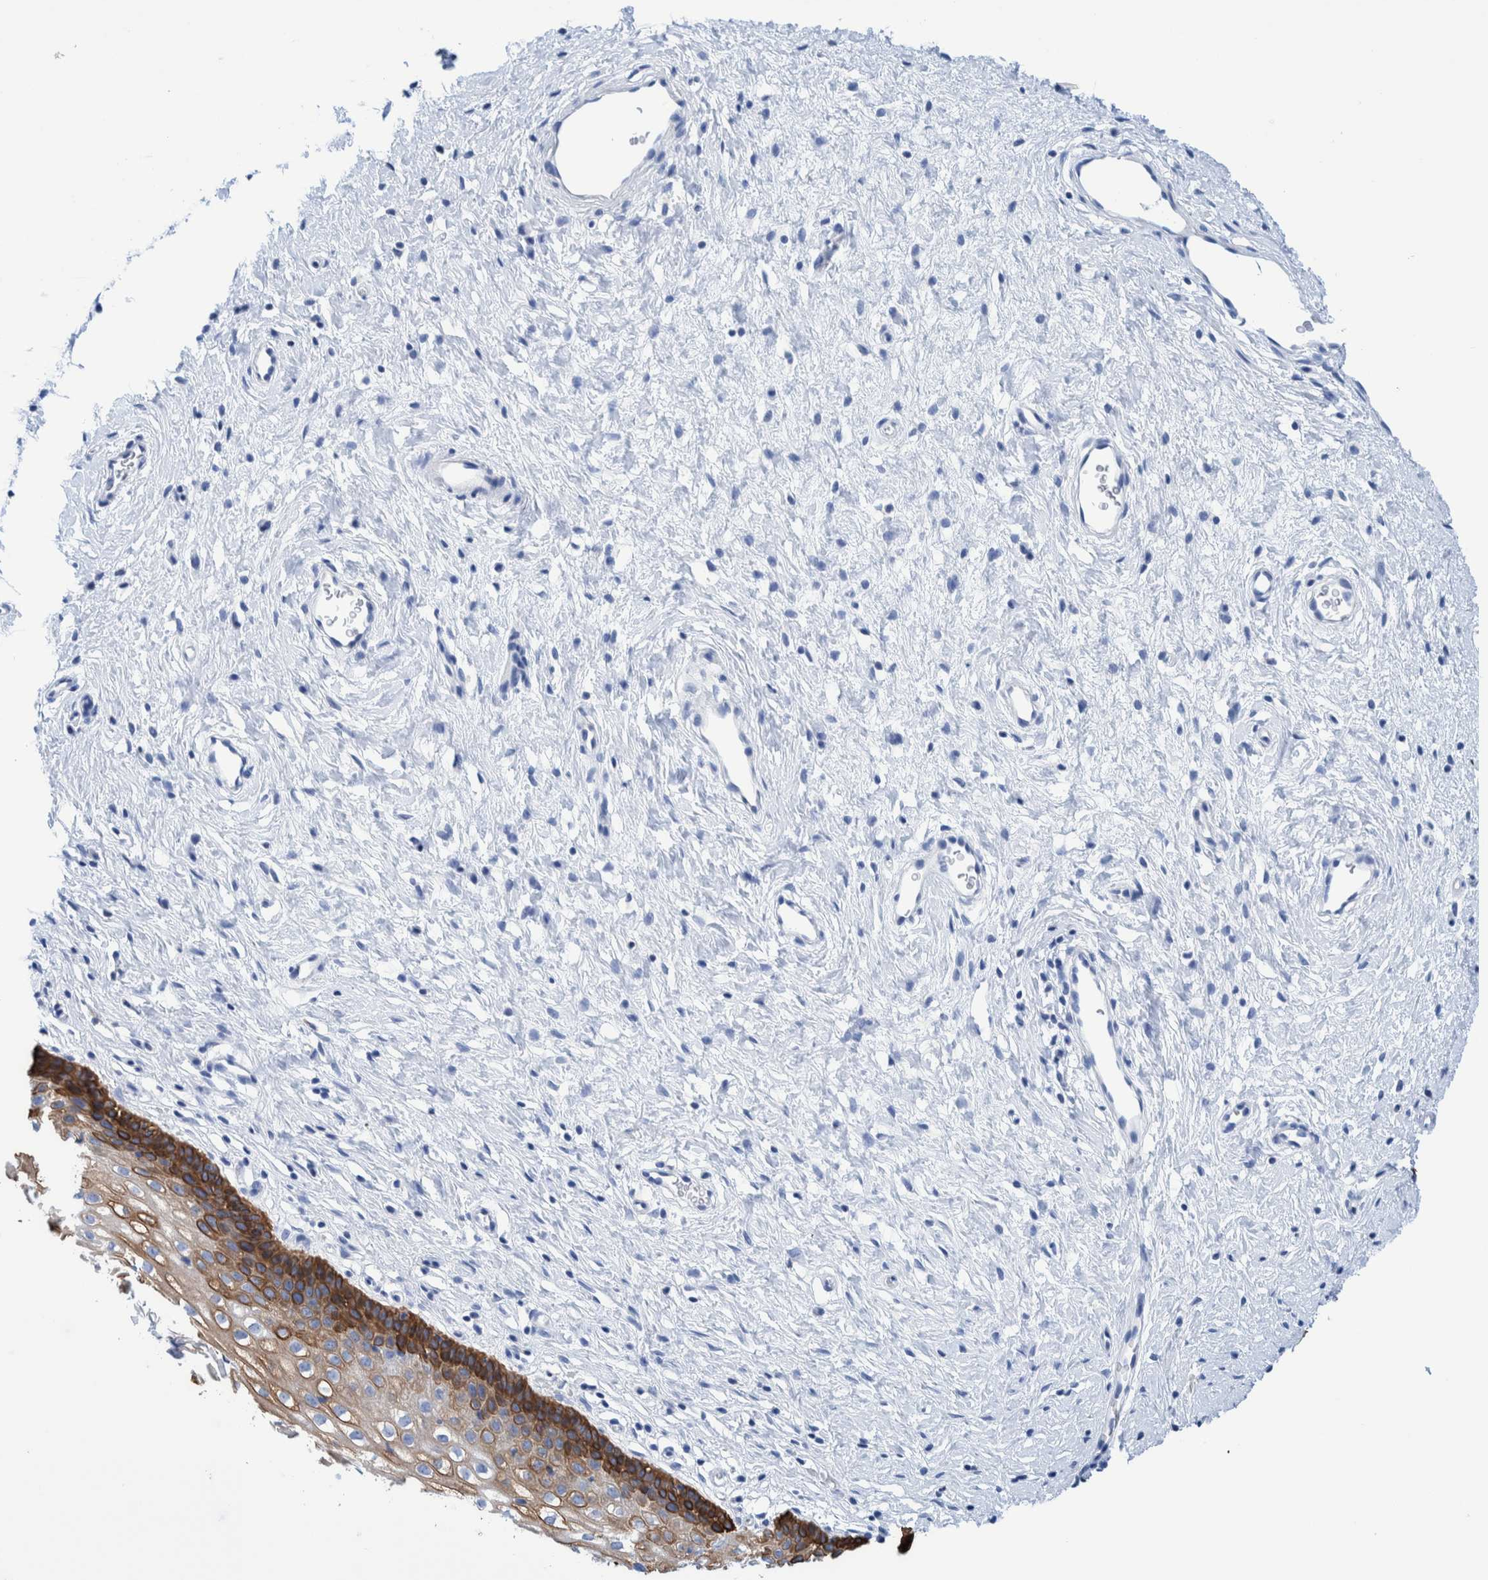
{"staining": {"intensity": "negative", "quantity": "none", "location": "none"}, "tissue": "cervix", "cell_type": "Glandular cells", "image_type": "normal", "snomed": [{"axis": "morphology", "description": "Normal tissue, NOS"}, {"axis": "topography", "description": "Cervix"}], "caption": "Glandular cells show no significant positivity in benign cervix. (IHC, brightfield microscopy, high magnification).", "gene": "KRT14", "patient": {"sex": "female", "age": 27}}